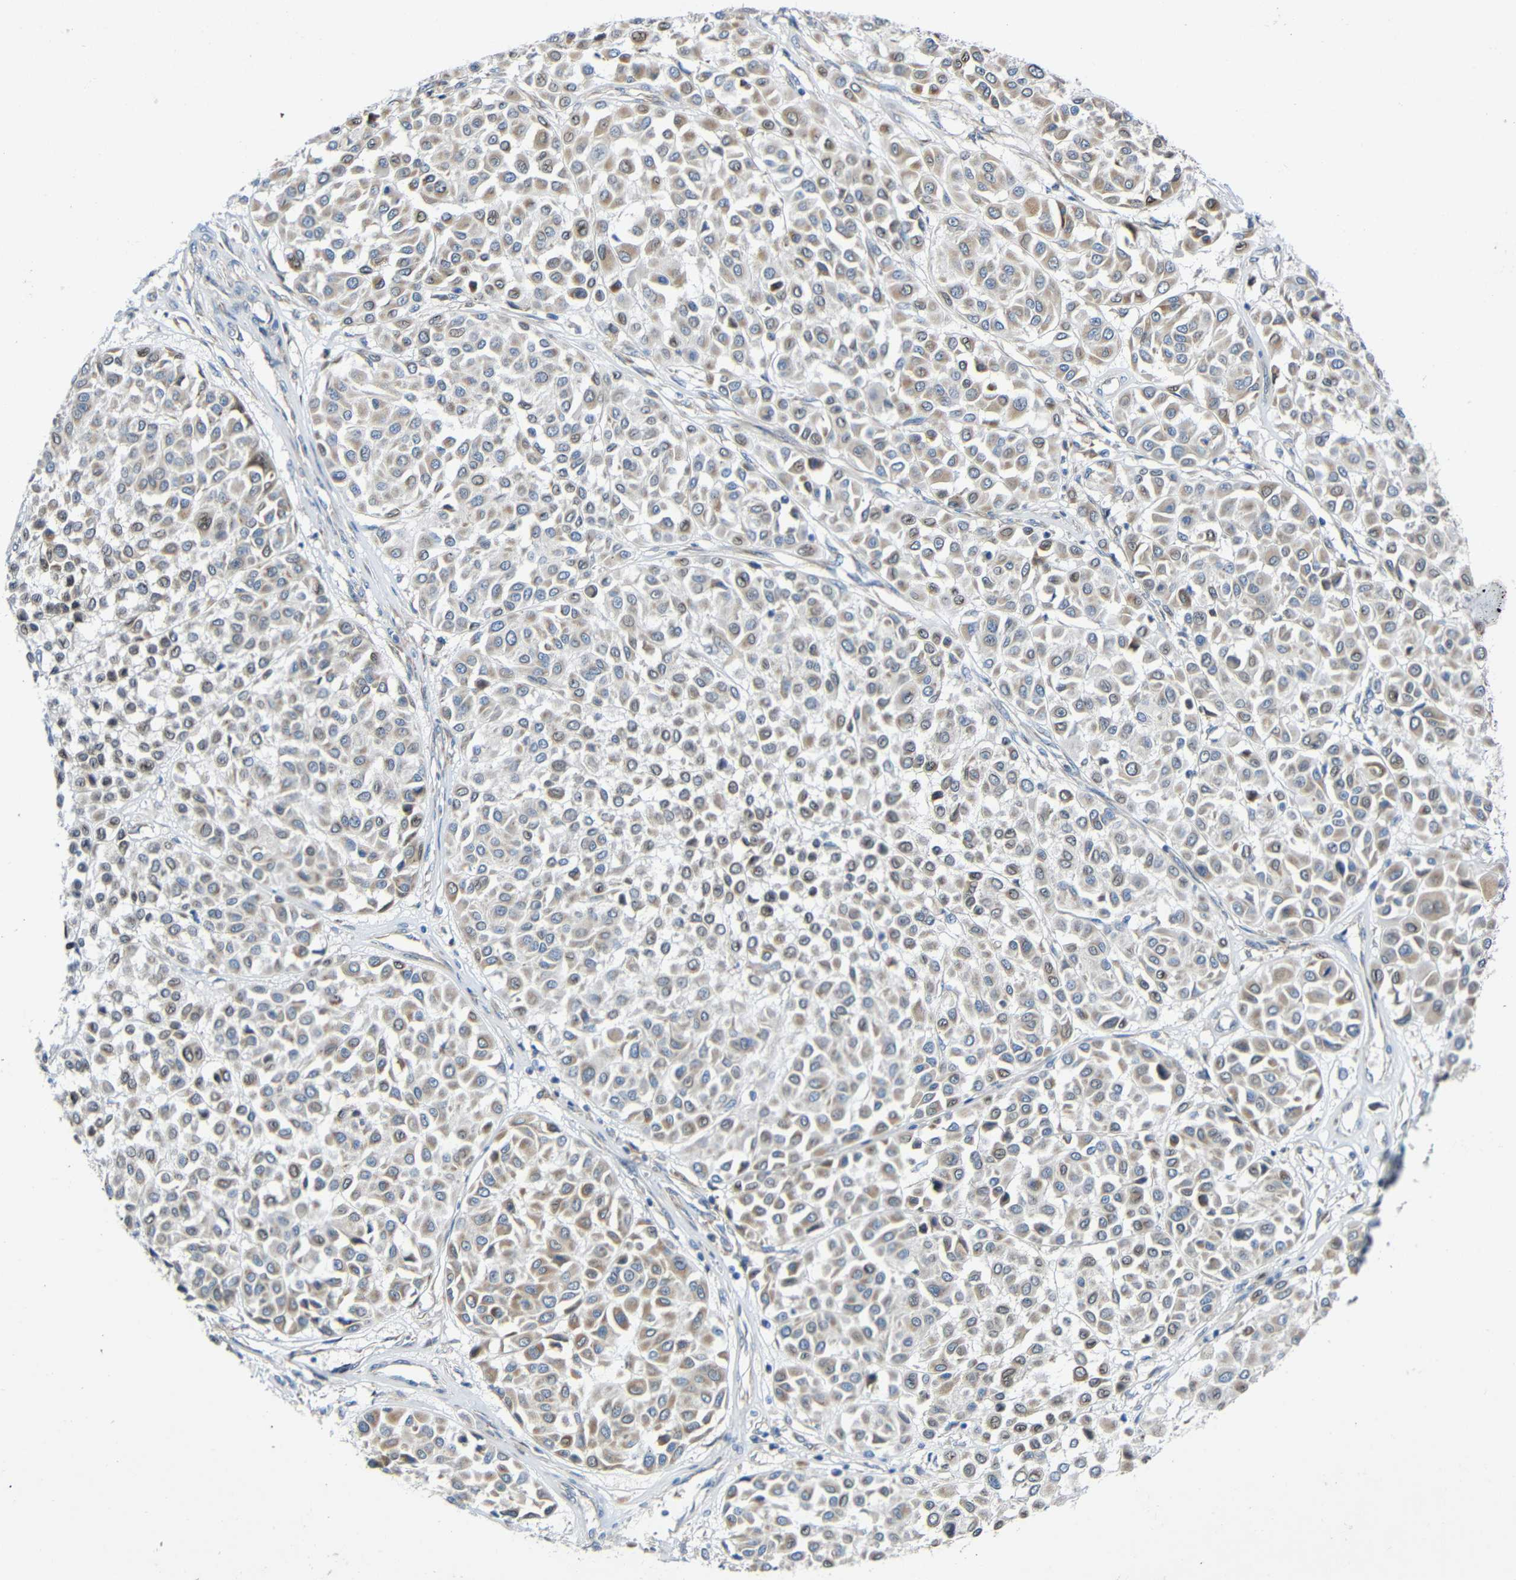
{"staining": {"intensity": "weak", "quantity": ">75%", "location": "cytoplasmic/membranous"}, "tissue": "melanoma", "cell_type": "Tumor cells", "image_type": "cancer", "snomed": [{"axis": "morphology", "description": "Malignant melanoma, Metastatic site"}, {"axis": "topography", "description": "Soft tissue"}], "caption": "High-power microscopy captured an immunohistochemistry histopathology image of melanoma, revealing weak cytoplasmic/membranous staining in approximately >75% of tumor cells.", "gene": "TMEM25", "patient": {"sex": "male", "age": 41}}